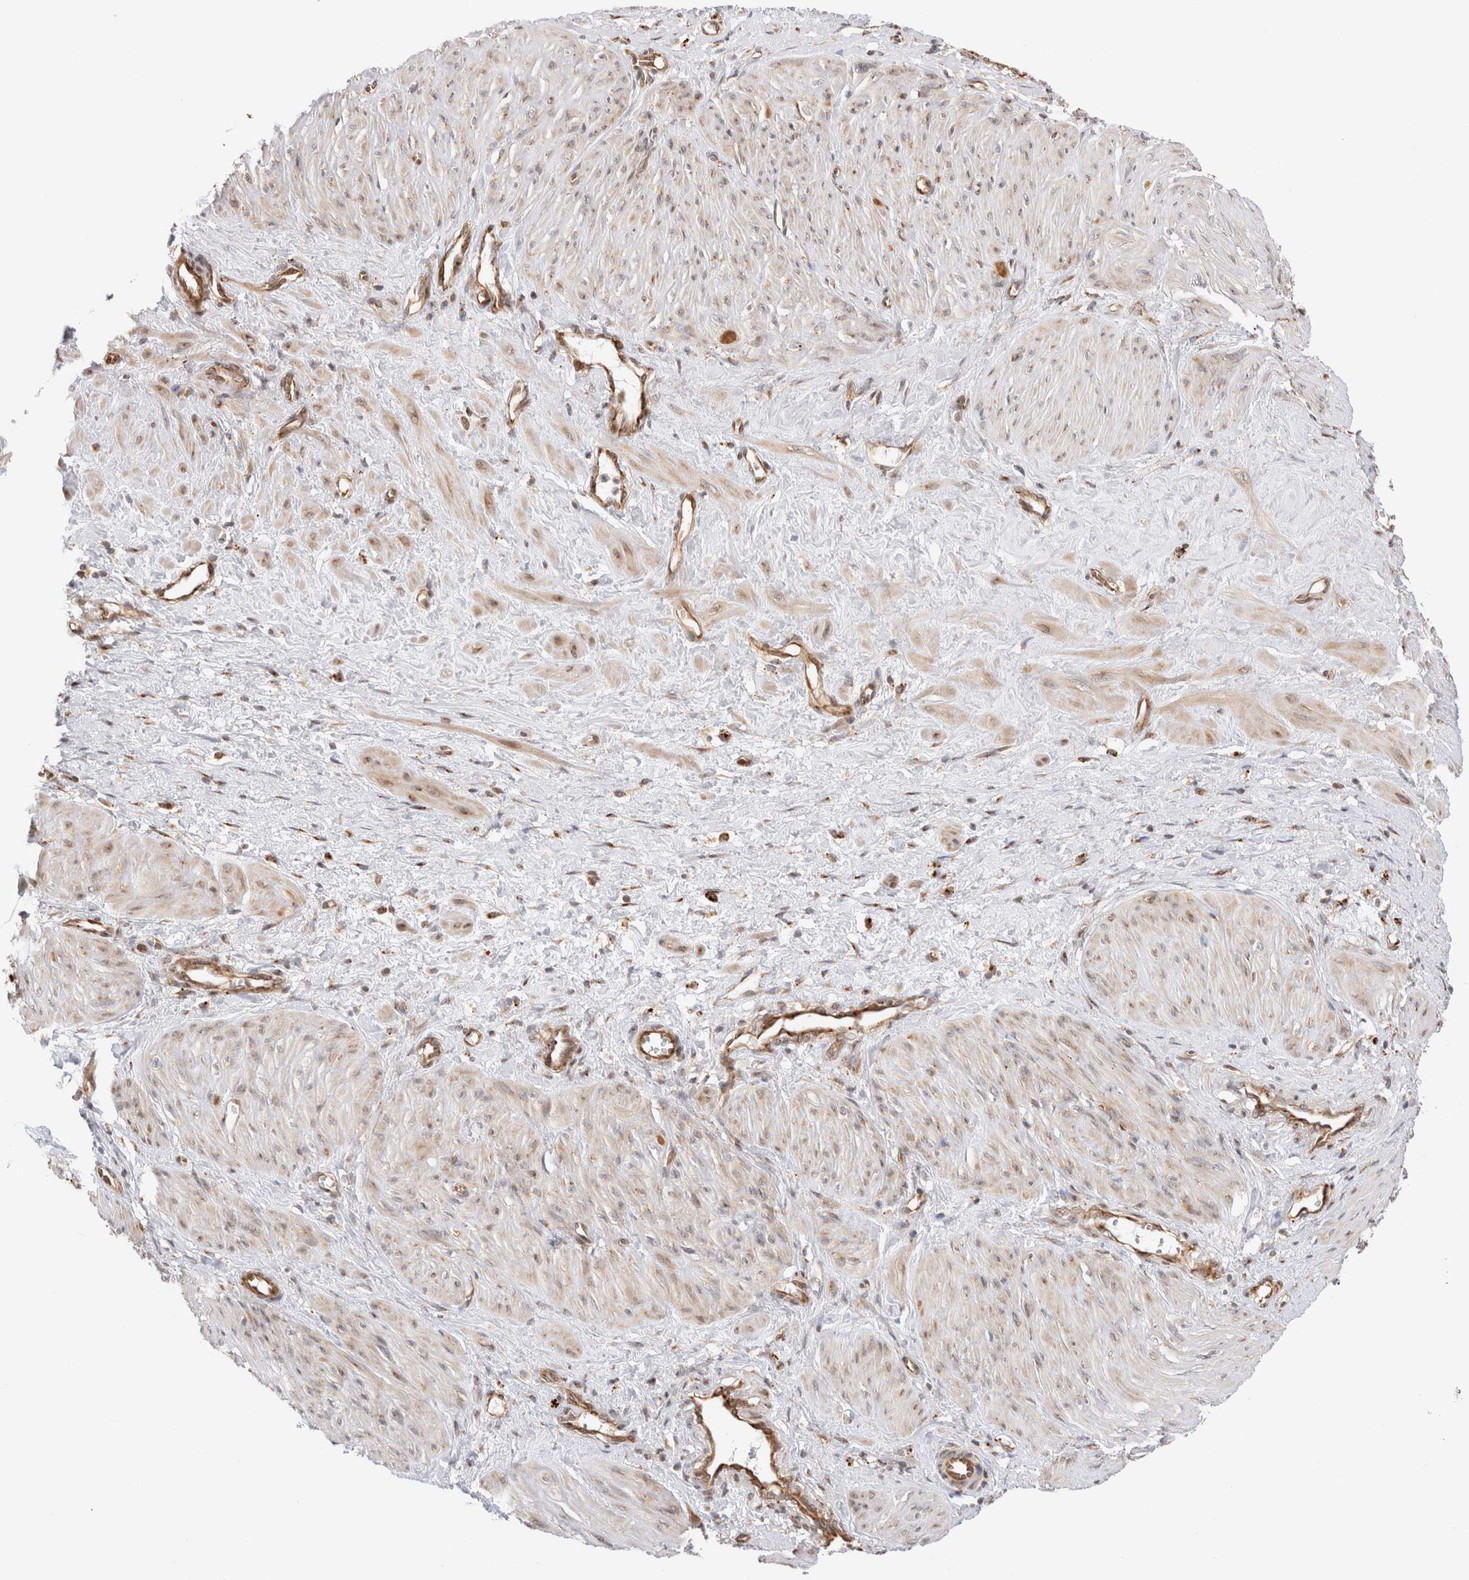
{"staining": {"intensity": "moderate", "quantity": "25%-75%", "location": "cytoplasmic/membranous,nuclear"}, "tissue": "smooth muscle", "cell_type": "Smooth muscle cells", "image_type": "normal", "snomed": [{"axis": "morphology", "description": "Normal tissue, NOS"}, {"axis": "topography", "description": "Endometrium"}], "caption": "Smooth muscle cells exhibit medium levels of moderate cytoplasmic/membranous,nuclear staining in approximately 25%-75% of cells in benign smooth muscle. Nuclei are stained in blue.", "gene": "ACTL9", "patient": {"sex": "female", "age": 33}}